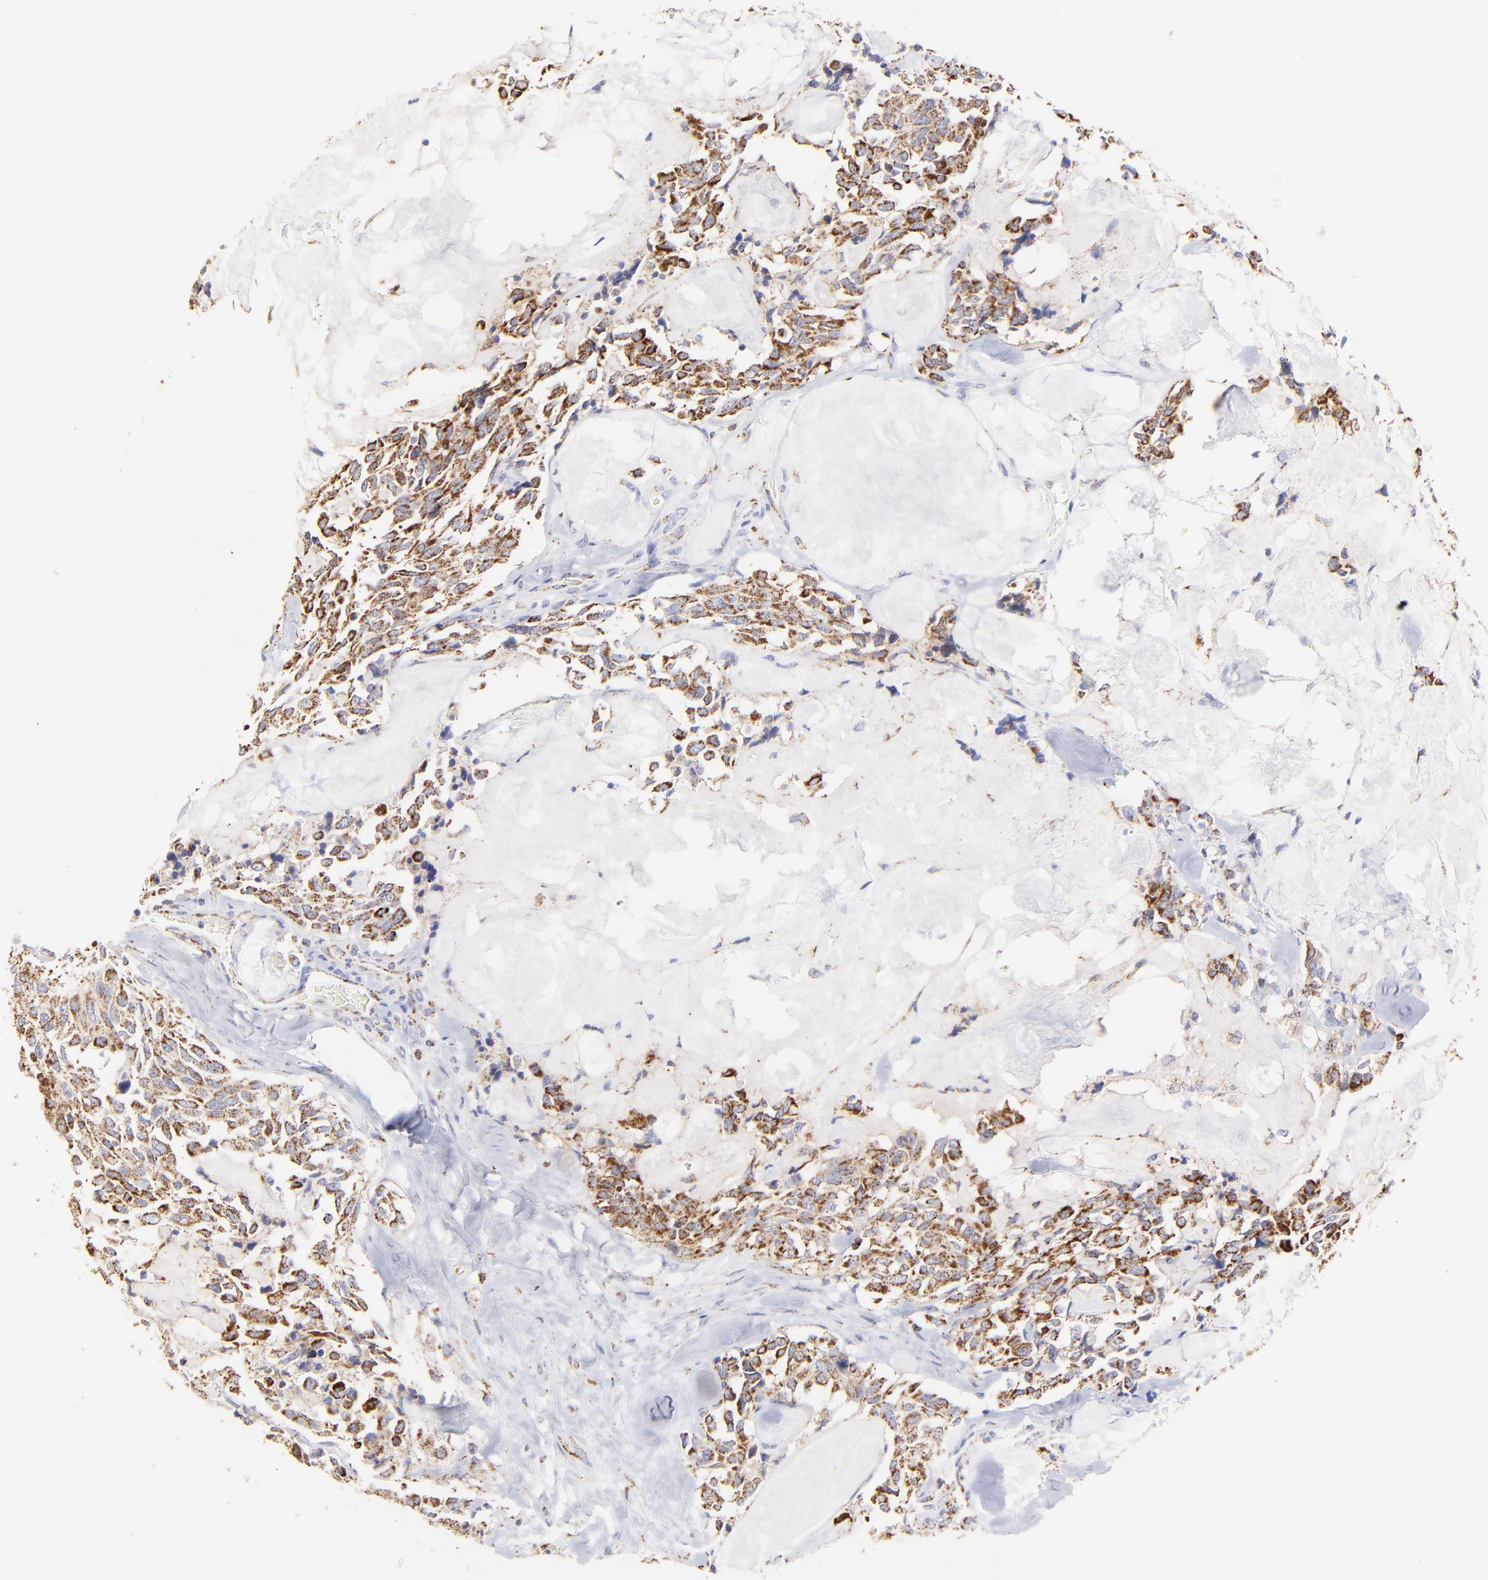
{"staining": {"intensity": "moderate", "quantity": ">75%", "location": "cytoplasmic/membranous"}, "tissue": "thyroid cancer", "cell_type": "Tumor cells", "image_type": "cancer", "snomed": [{"axis": "morphology", "description": "Carcinoma, NOS"}, {"axis": "morphology", "description": "Carcinoid, malignant, NOS"}, {"axis": "topography", "description": "Thyroid gland"}], "caption": "DAB (3,3'-diaminobenzidine) immunohistochemical staining of thyroid malignant carcinoid exhibits moderate cytoplasmic/membranous protein positivity in approximately >75% of tumor cells.", "gene": "ECH1", "patient": {"sex": "male", "age": 33}}